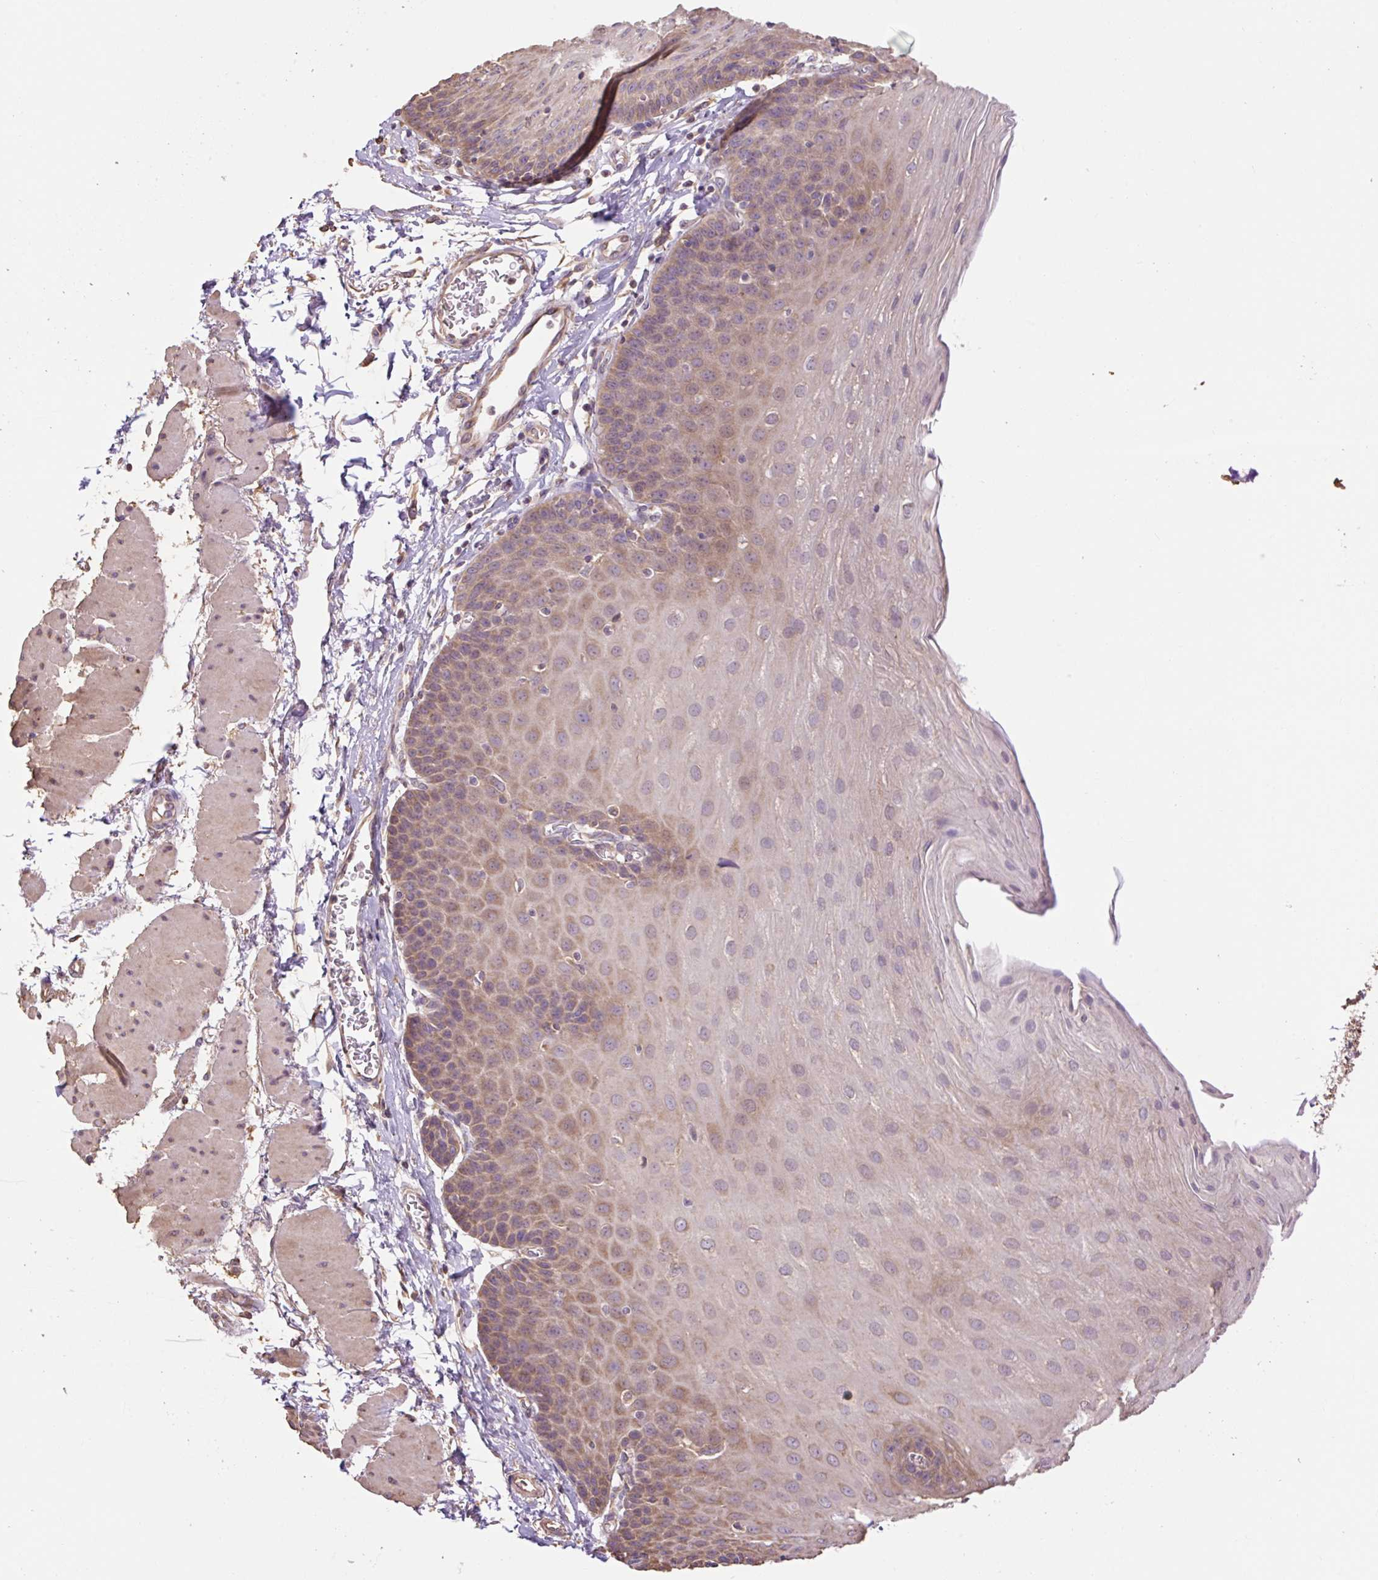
{"staining": {"intensity": "moderate", "quantity": "25%-75%", "location": "cytoplasmic/membranous"}, "tissue": "esophagus", "cell_type": "Squamous epithelial cells", "image_type": "normal", "snomed": [{"axis": "morphology", "description": "Normal tissue, NOS"}, {"axis": "topography", "description": "Esophagus"}], "caption": "This image shows immunohistochemistry staining of benign esophagus, with medium moderate cytoplasmic/membranous staining in about 25%-75% of squamous epithelial cells.", "gene": "DESI1", "patient": {"sex": "female", "age": 81}}